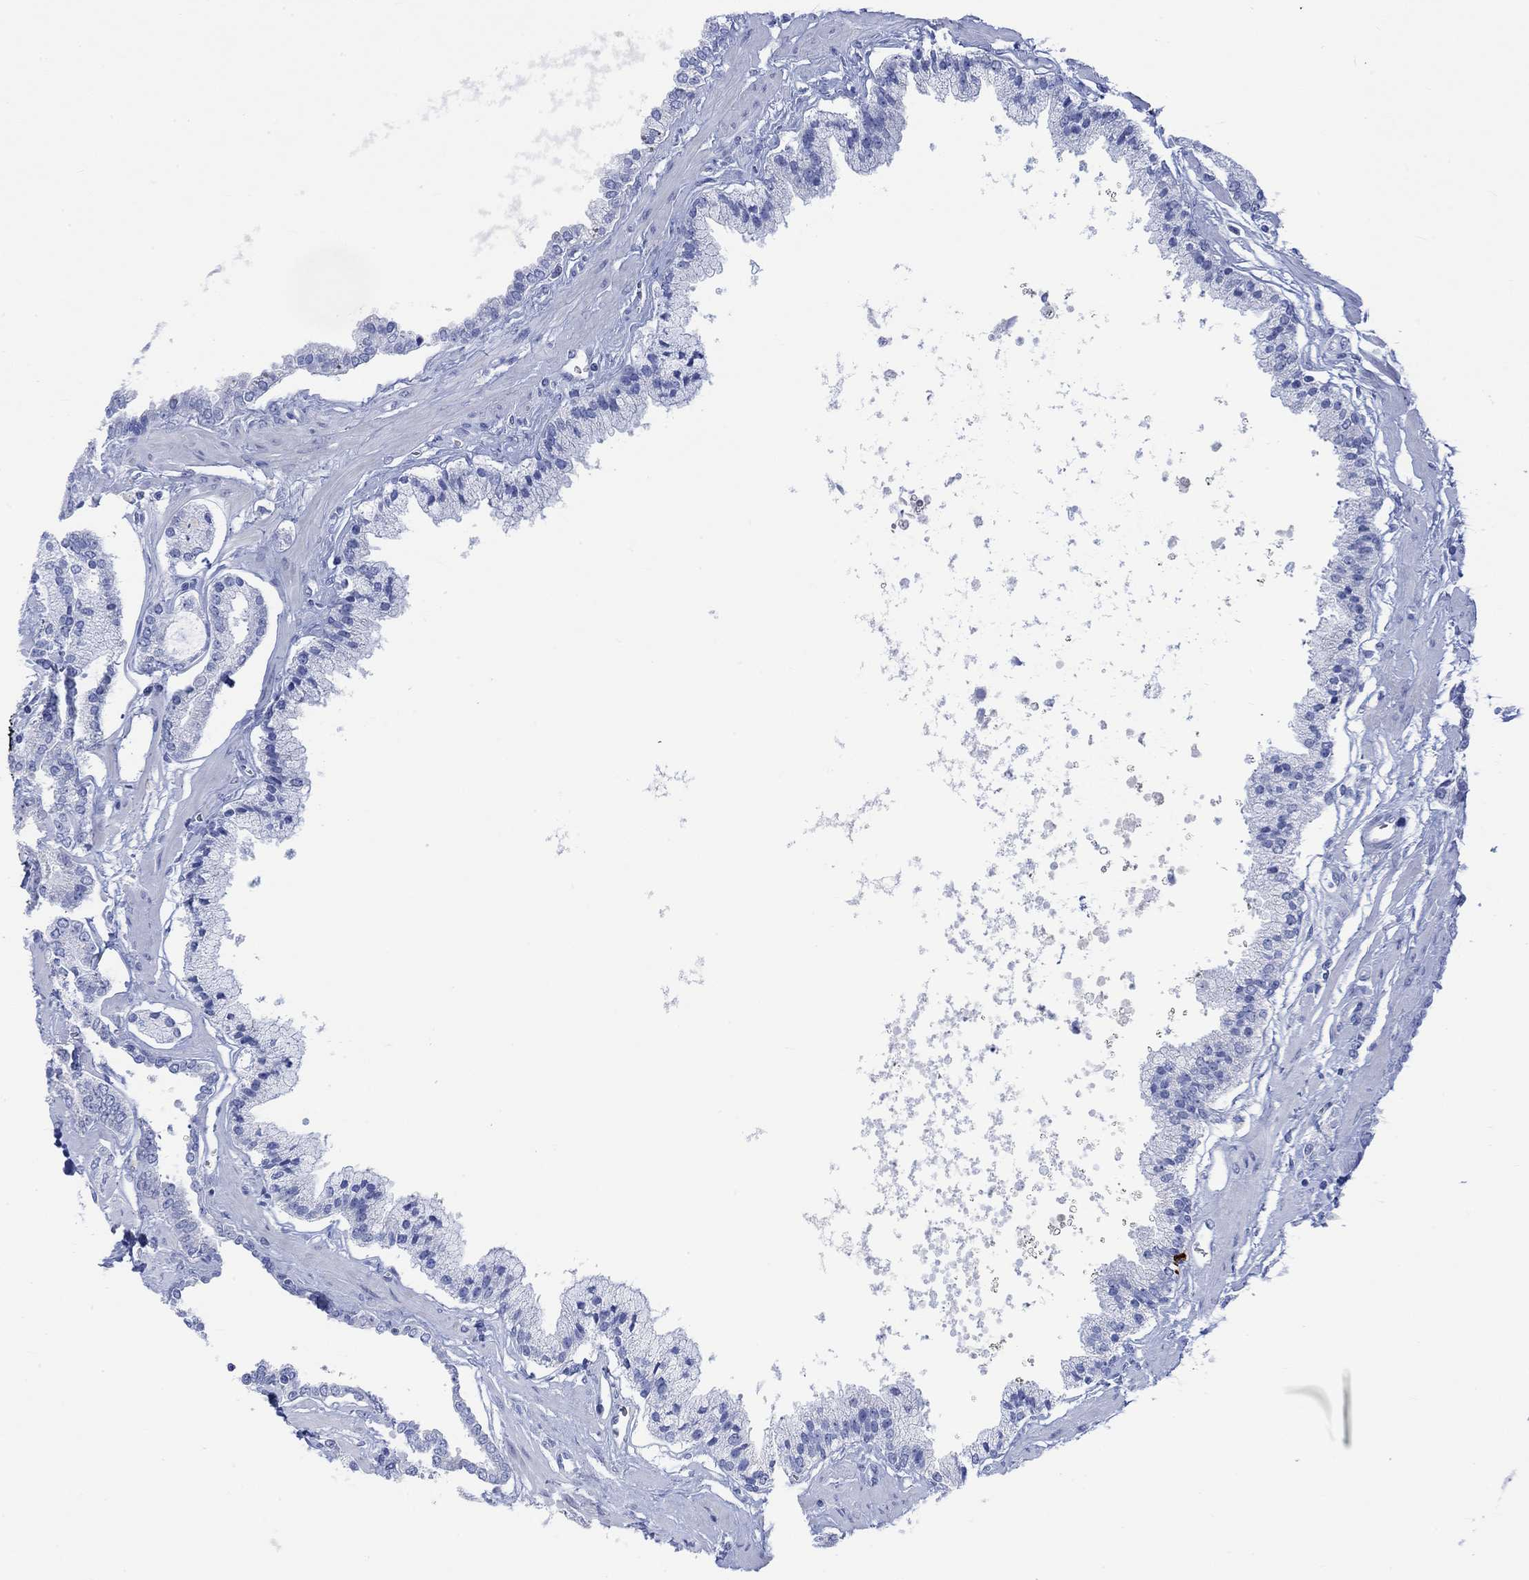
{"staining": {"intensity": "negative", "quantity": "none", "location": "none"}, "tissue": "prostate cancer", "cell_type": "Tumor cells", "image_type": "cancer", "snomed": [{"axis": "morphology", "description": "Adenocarcinoma, NOS"}, {"axis": "topography", "description": "Prostate"}], "caption": "Tumor cells show no significant protein positivity in prostate cancer (adenocarcinoma).", "gene": "CALCA", "patient": {"sex": "male", "age": 63}}